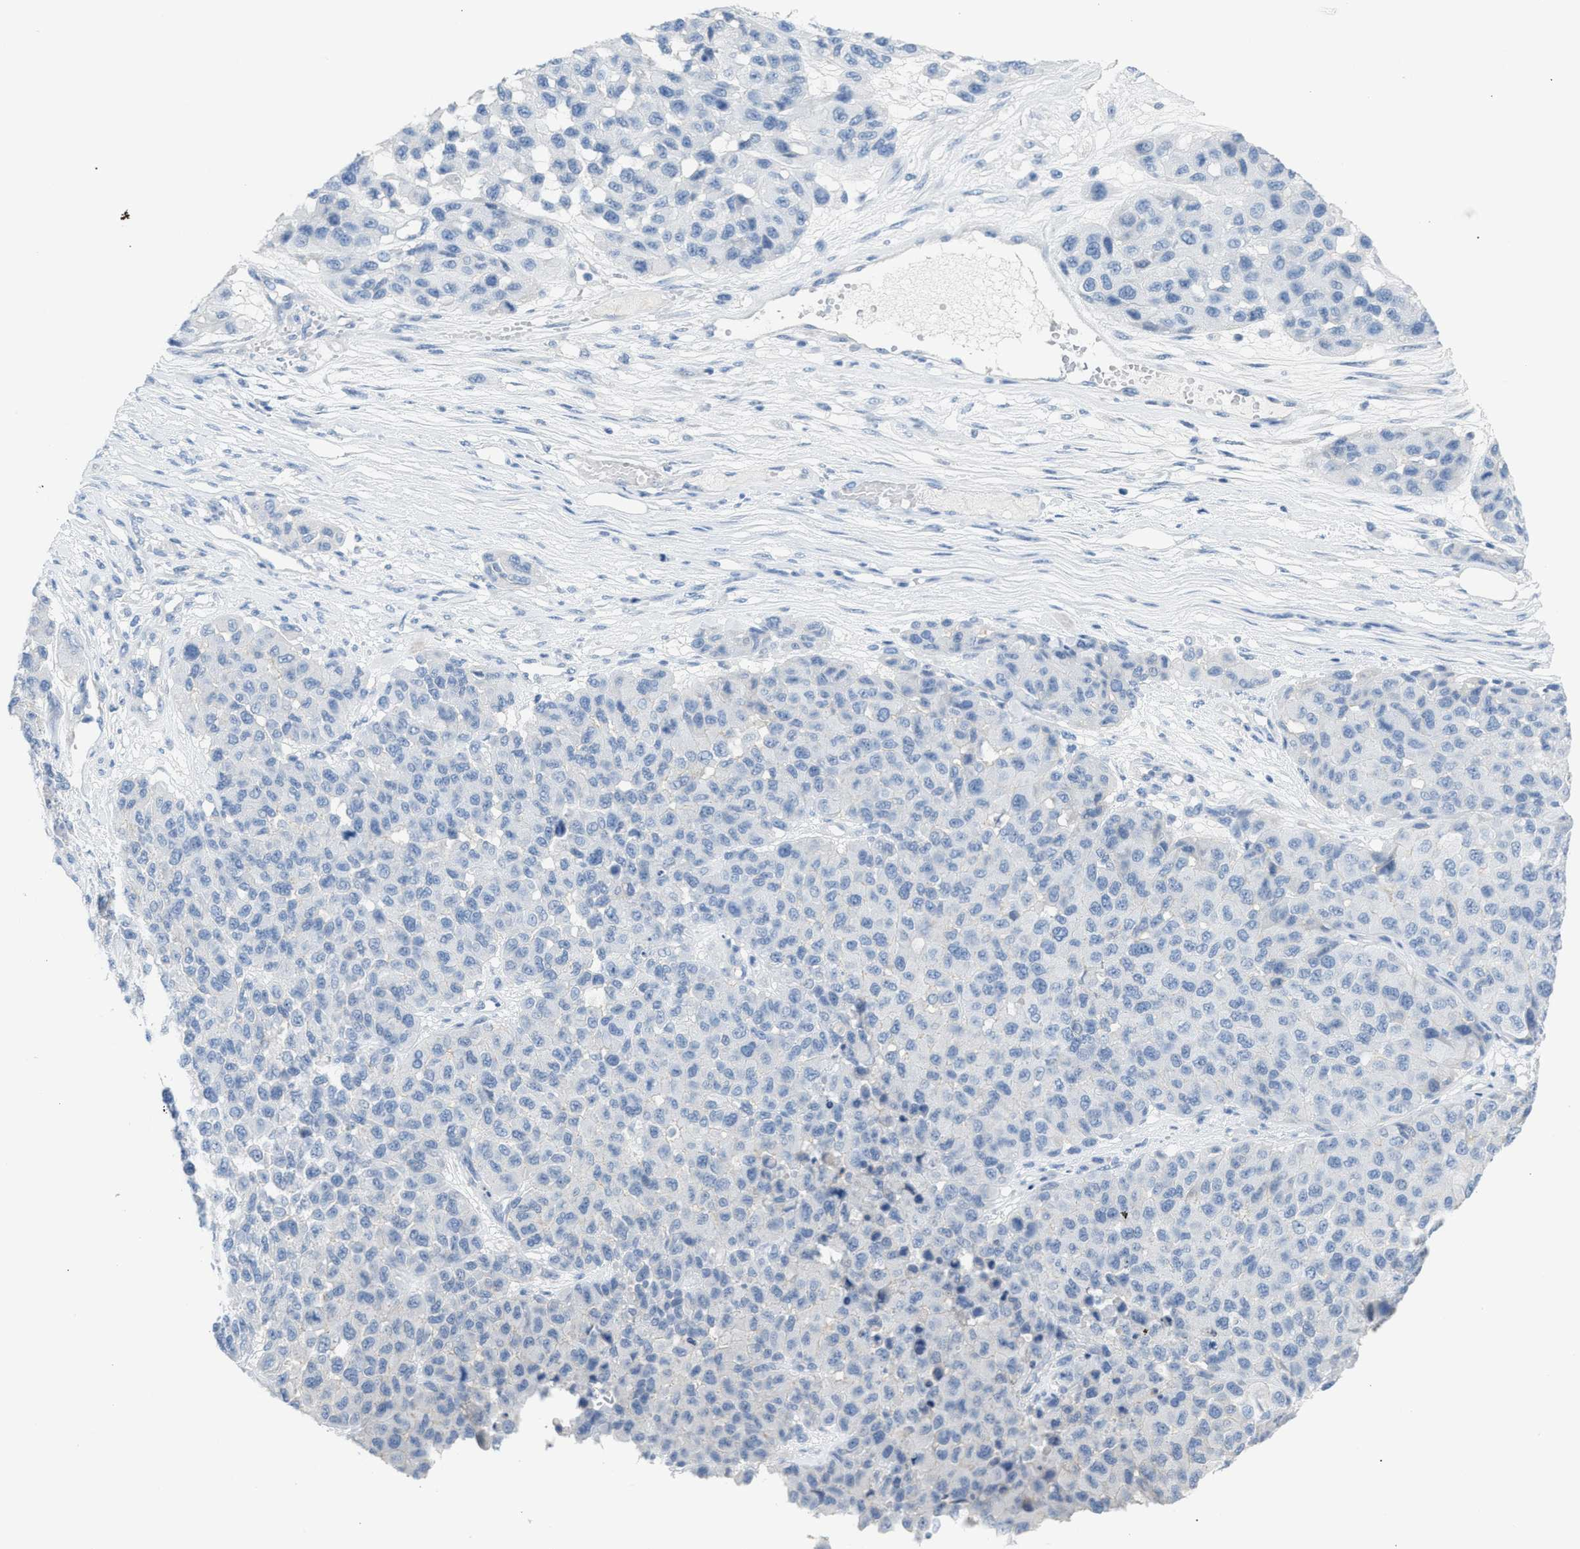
{"staining": {"intensity": "negative", "quantity": "none", "location": "none"}, "tissue": "melanoma", "cell_type": "Tumor cells", "image_type": "cancer", "snomed": [{"axis": "morphology", "description": "Malignant melanoma, NOS"}, {"axis": "topography", "description": "Skin"}], "caption": "This is an immunohistochemistry image of human melanoma. There is no staining in tumor cells.", "gene": "ERBB2", "patient": {"sex": "male", "age": 62}}